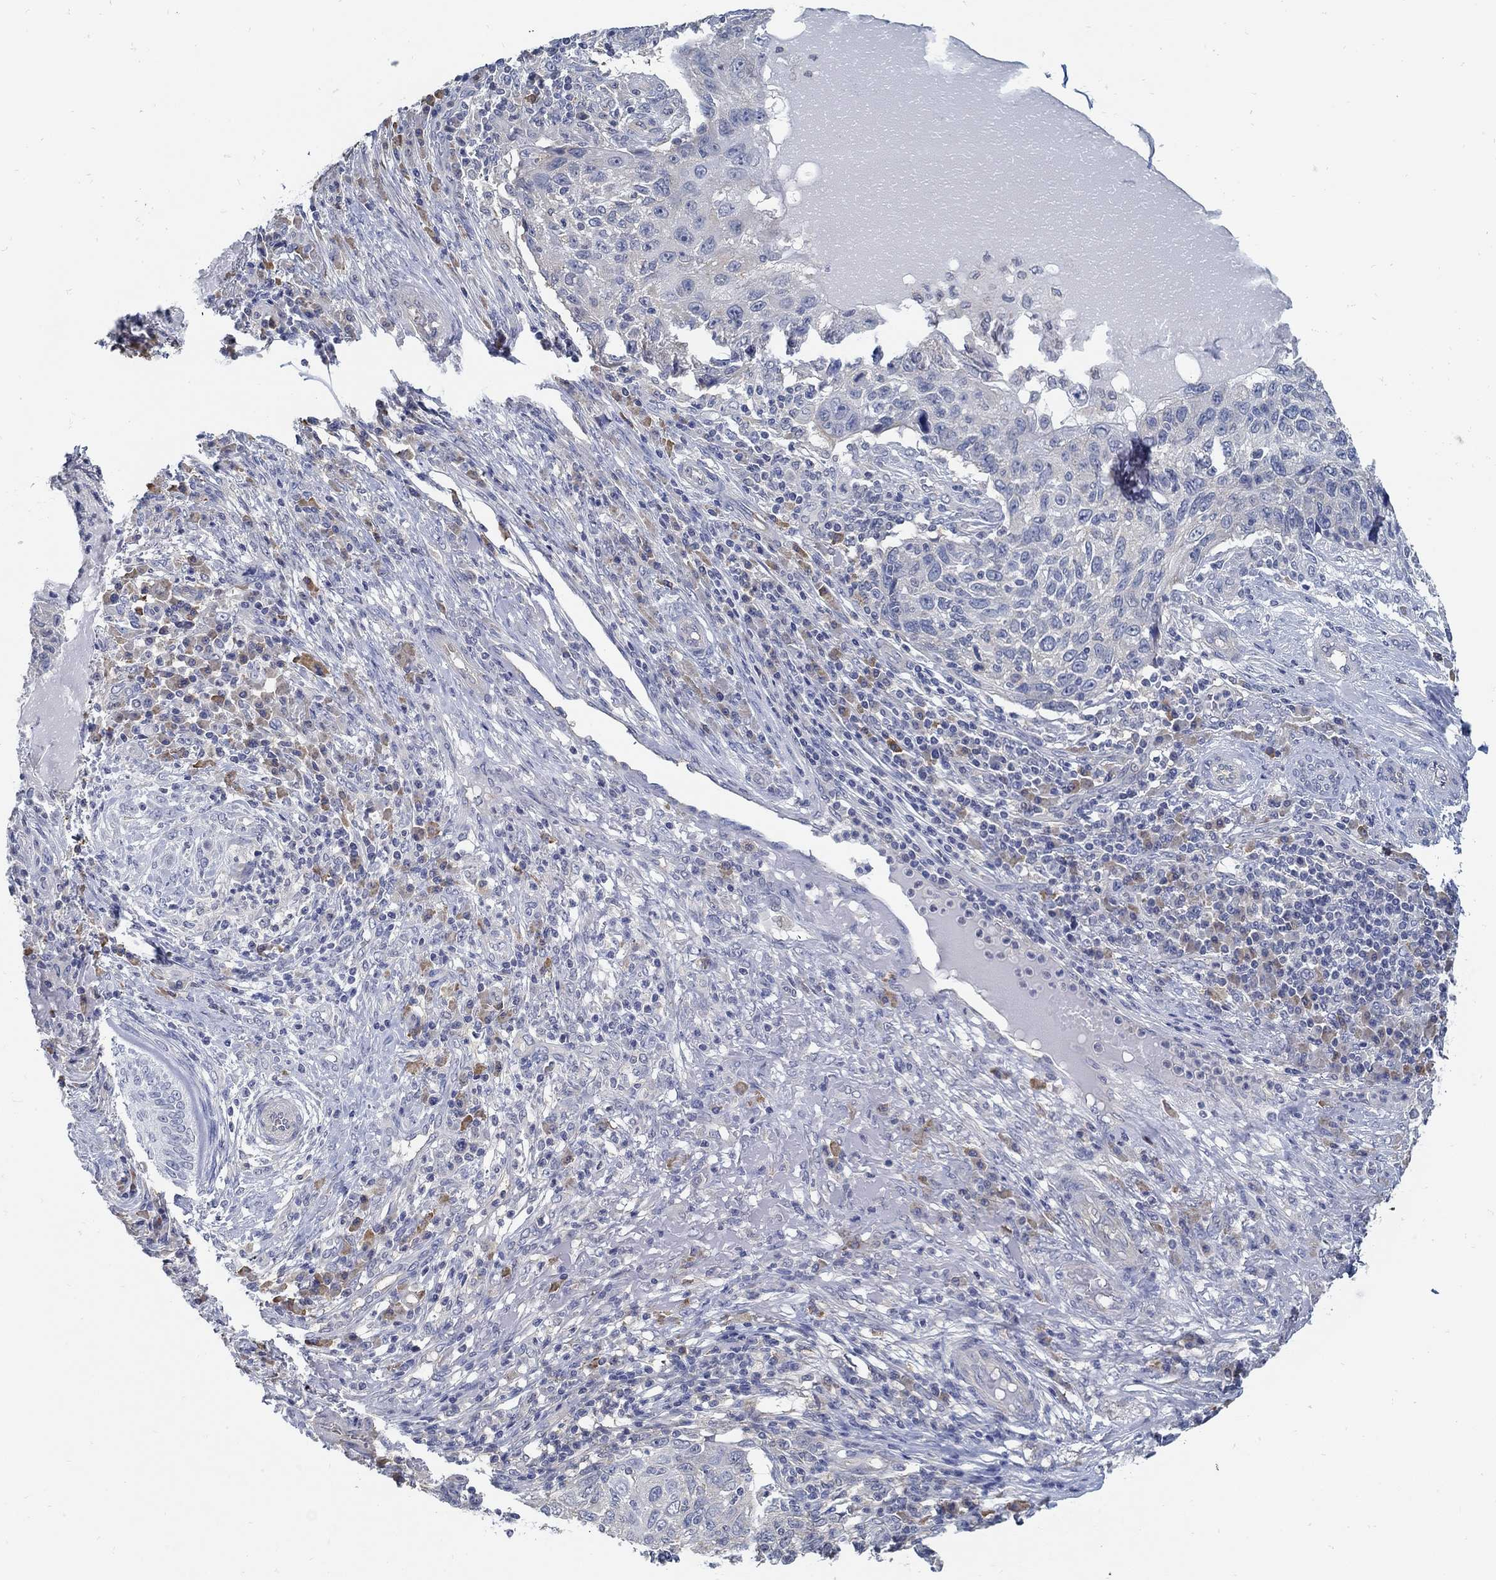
{"staining": {"intensity": "negative", "quantity": "none", "location": "none"}, "tissue": "skin cancer", "cell_type": "Tumor cells", "image_type": "cancer", "snomed": [{"axis": "morphology", "description": "Squamous cell carcinoma, NOS"}, {"axis": "topography", "description": "Skin"}], "caption": "Immunohistochemical staining of human skin cancer exhibits no significant staining in tumor cells.", "gene": "PCDH11X", "patient": {"sex": "male", "age": 92}}